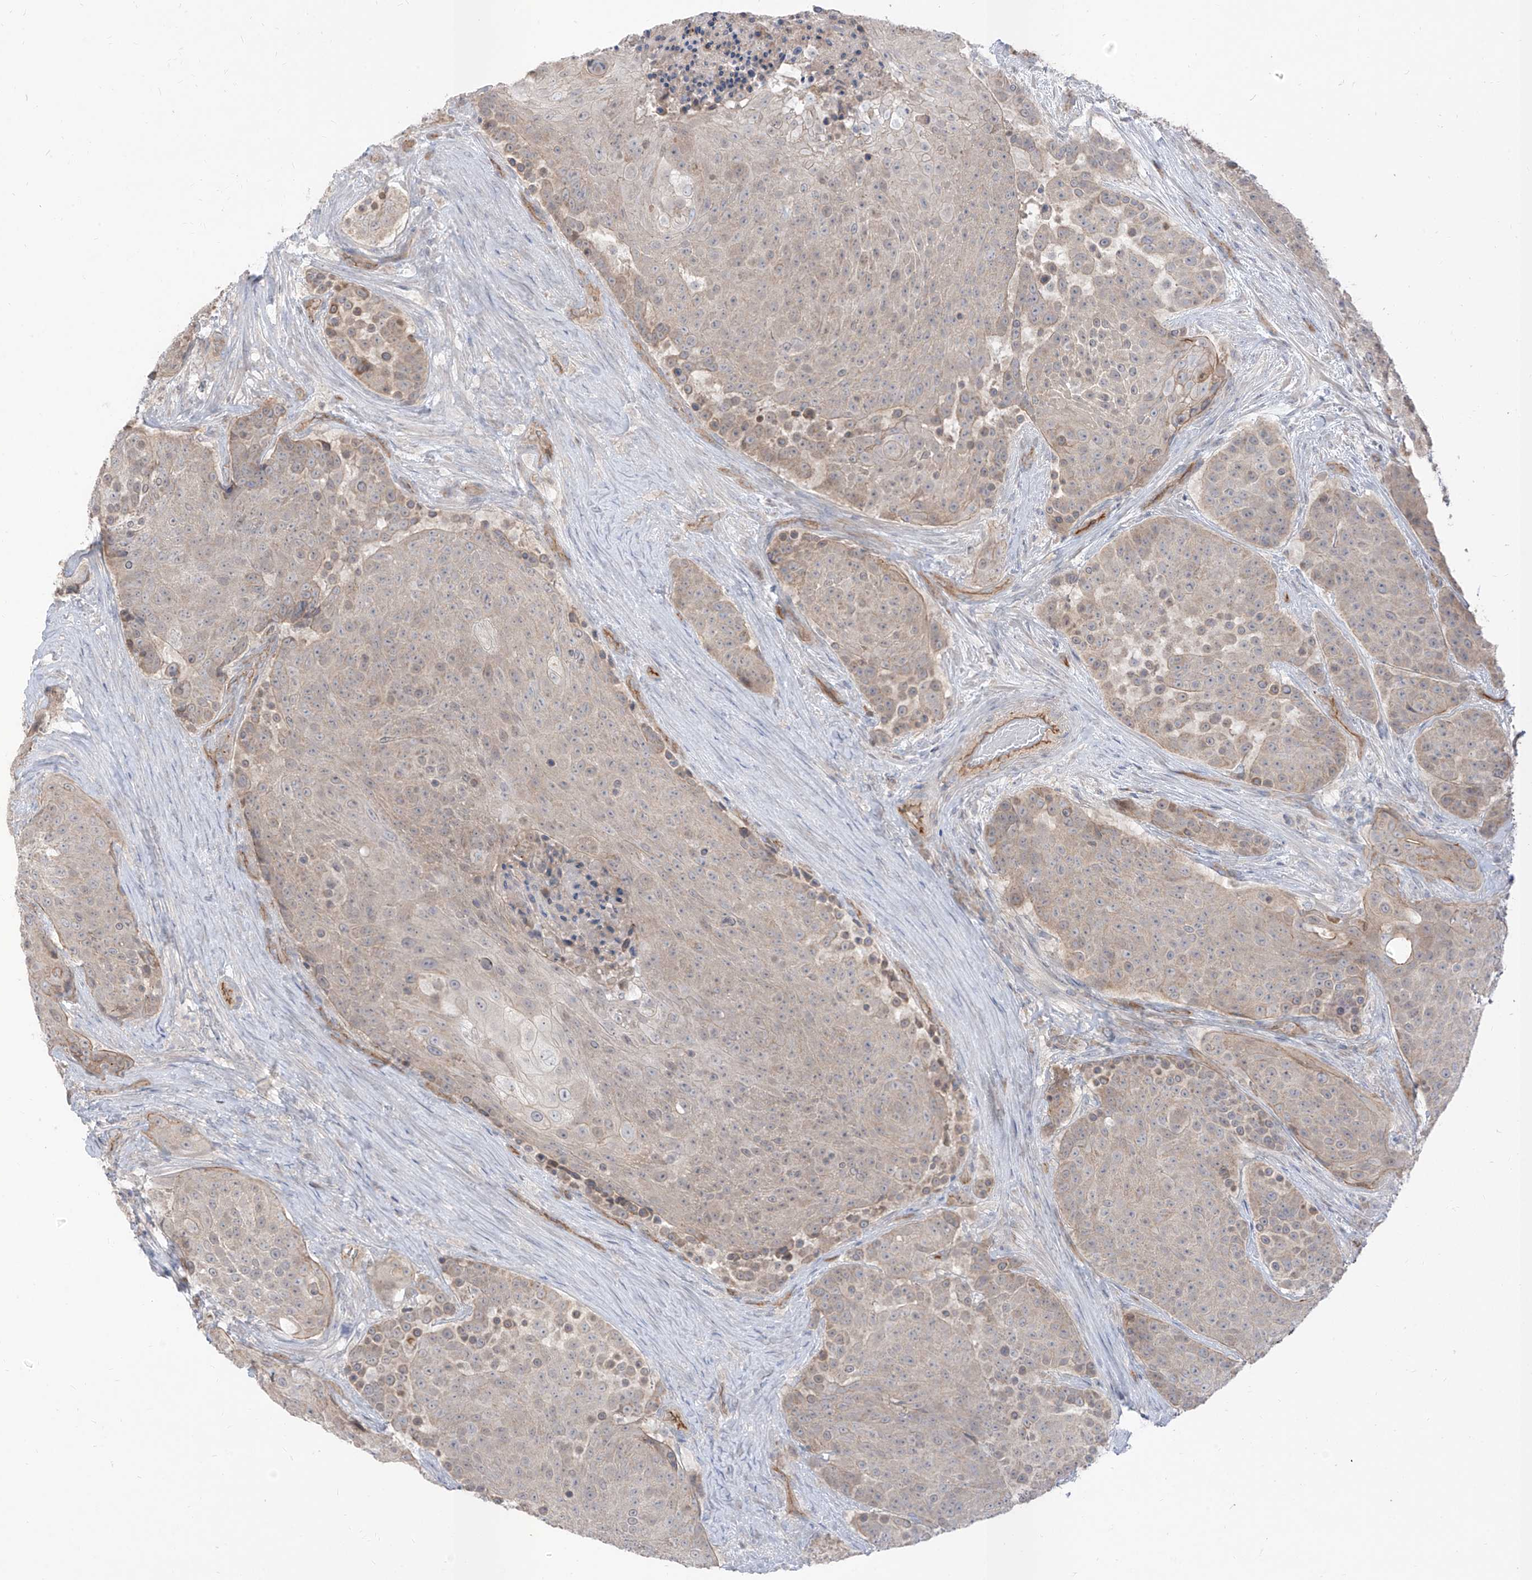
{"staining": {"intensity": "weak", "quantity": "<25%", "location": "cytoplasmic/membranous"}, "tissue": "urothelial cancer", "cell_type": "Tumor cells", "image_type": "cancer", "snomed": [{"axis": "morphology", "description": "Urothelial carcinoma, High grade"}, {"axis": "topography", "description": "Urinary bladder"}], "caption": "Micrograph shows no protein staining in tumor cells of urothelial carcinoma (high-grade) tissue. (Immunohistochemistry (ihc), brightfield microscopy, high magnification).", "gene": "EPHX4", "patient": {"sex": "female", "age": 63}}